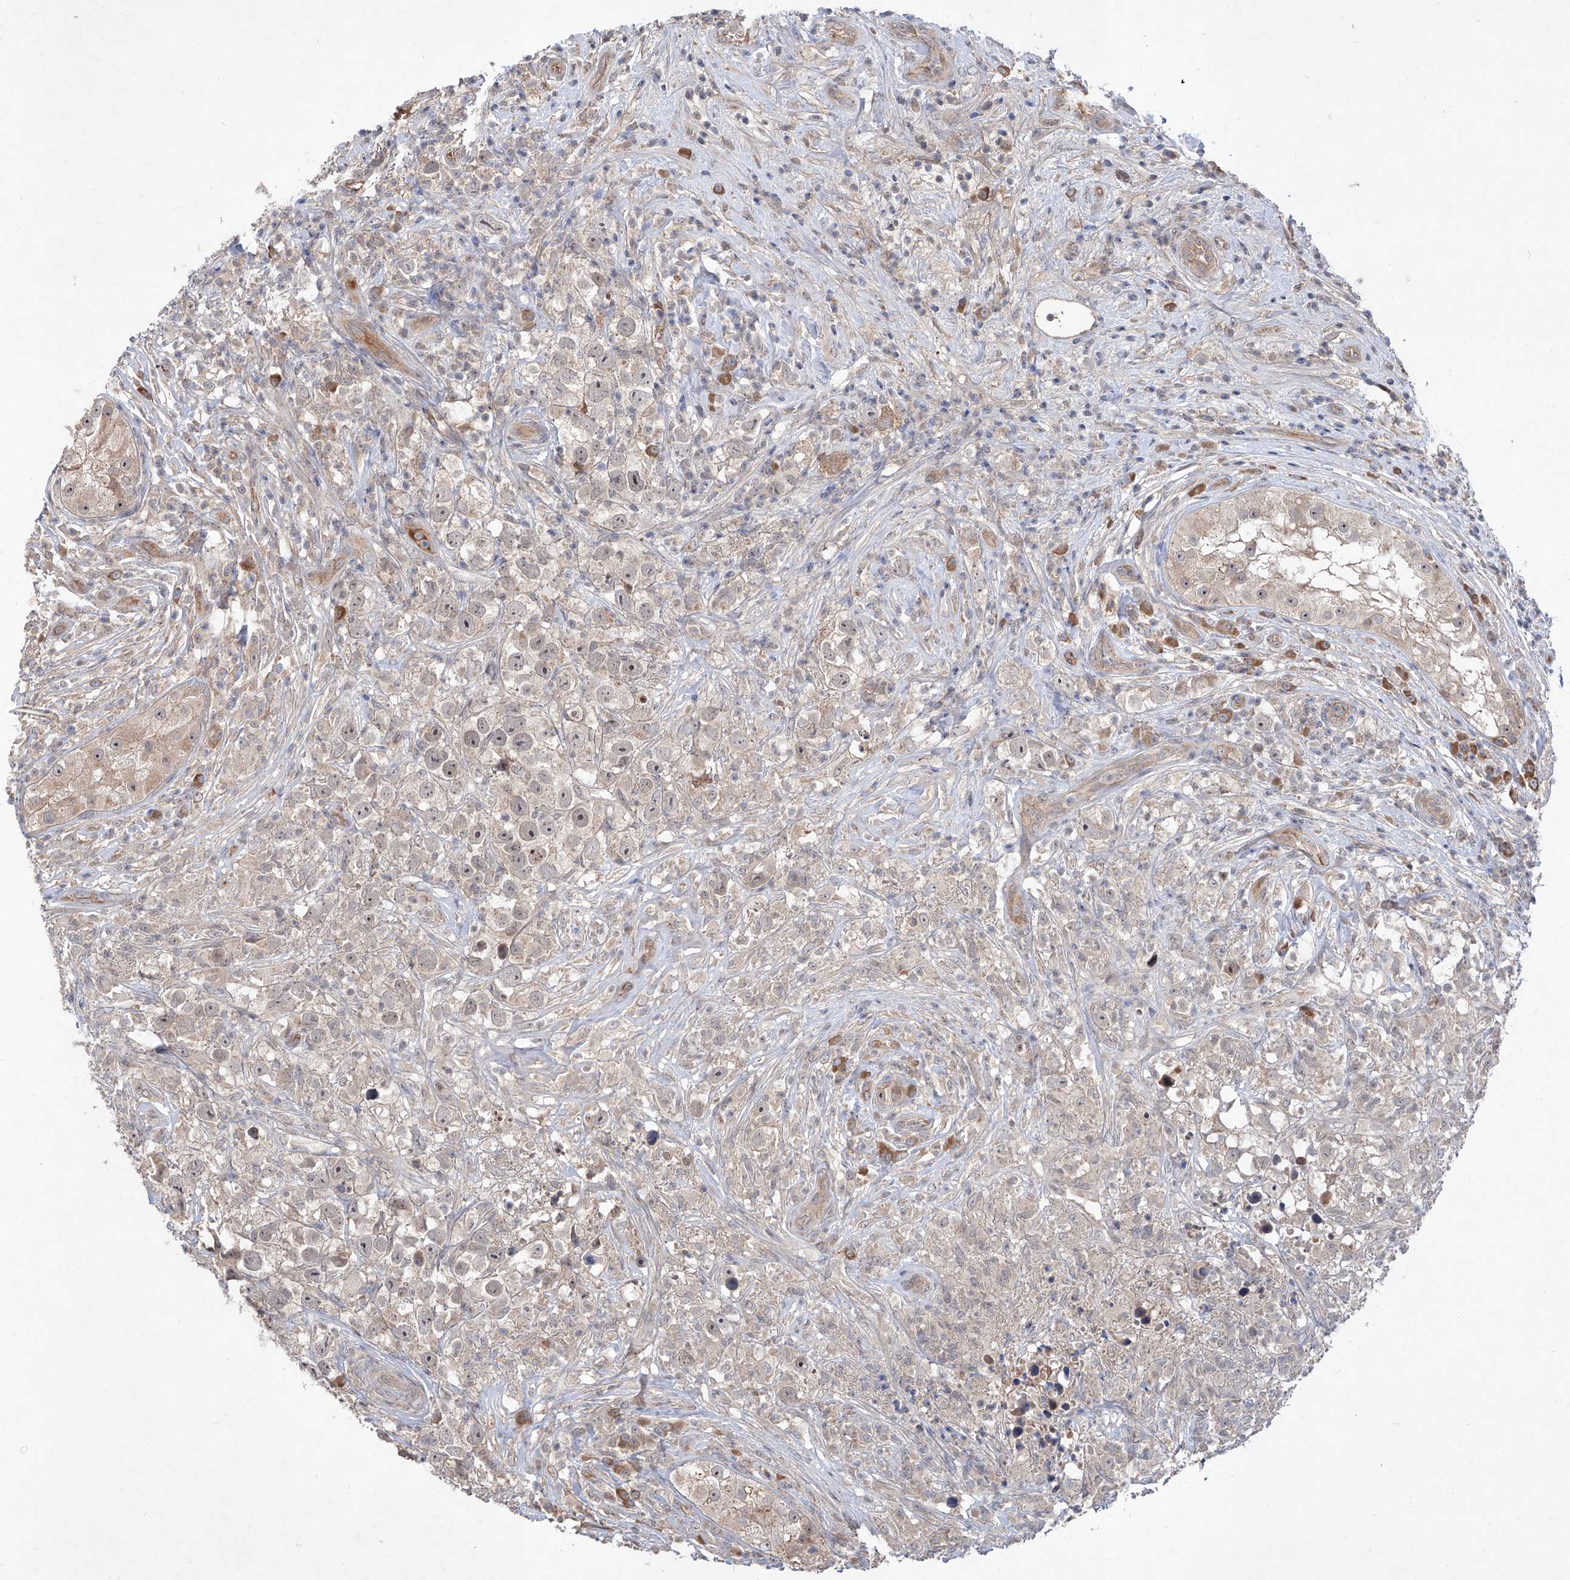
{"staining": {"intensity": "weak", "quantity": "<25%", "location": "nuclear"}, "tissue": "testis cancer", "cell_type": "Tumor cells", "image_type": "cancer", "snomed": [{"axis": "morphology", "description": "Seminoma, NOS"}, {"axis": "topography", "description": "Testis"}], "caption": "Tumor cells are negative for protein expression in human testis cancer.", "gene": "FAM135A", "patient": {"sex": "male", "age": 49}}